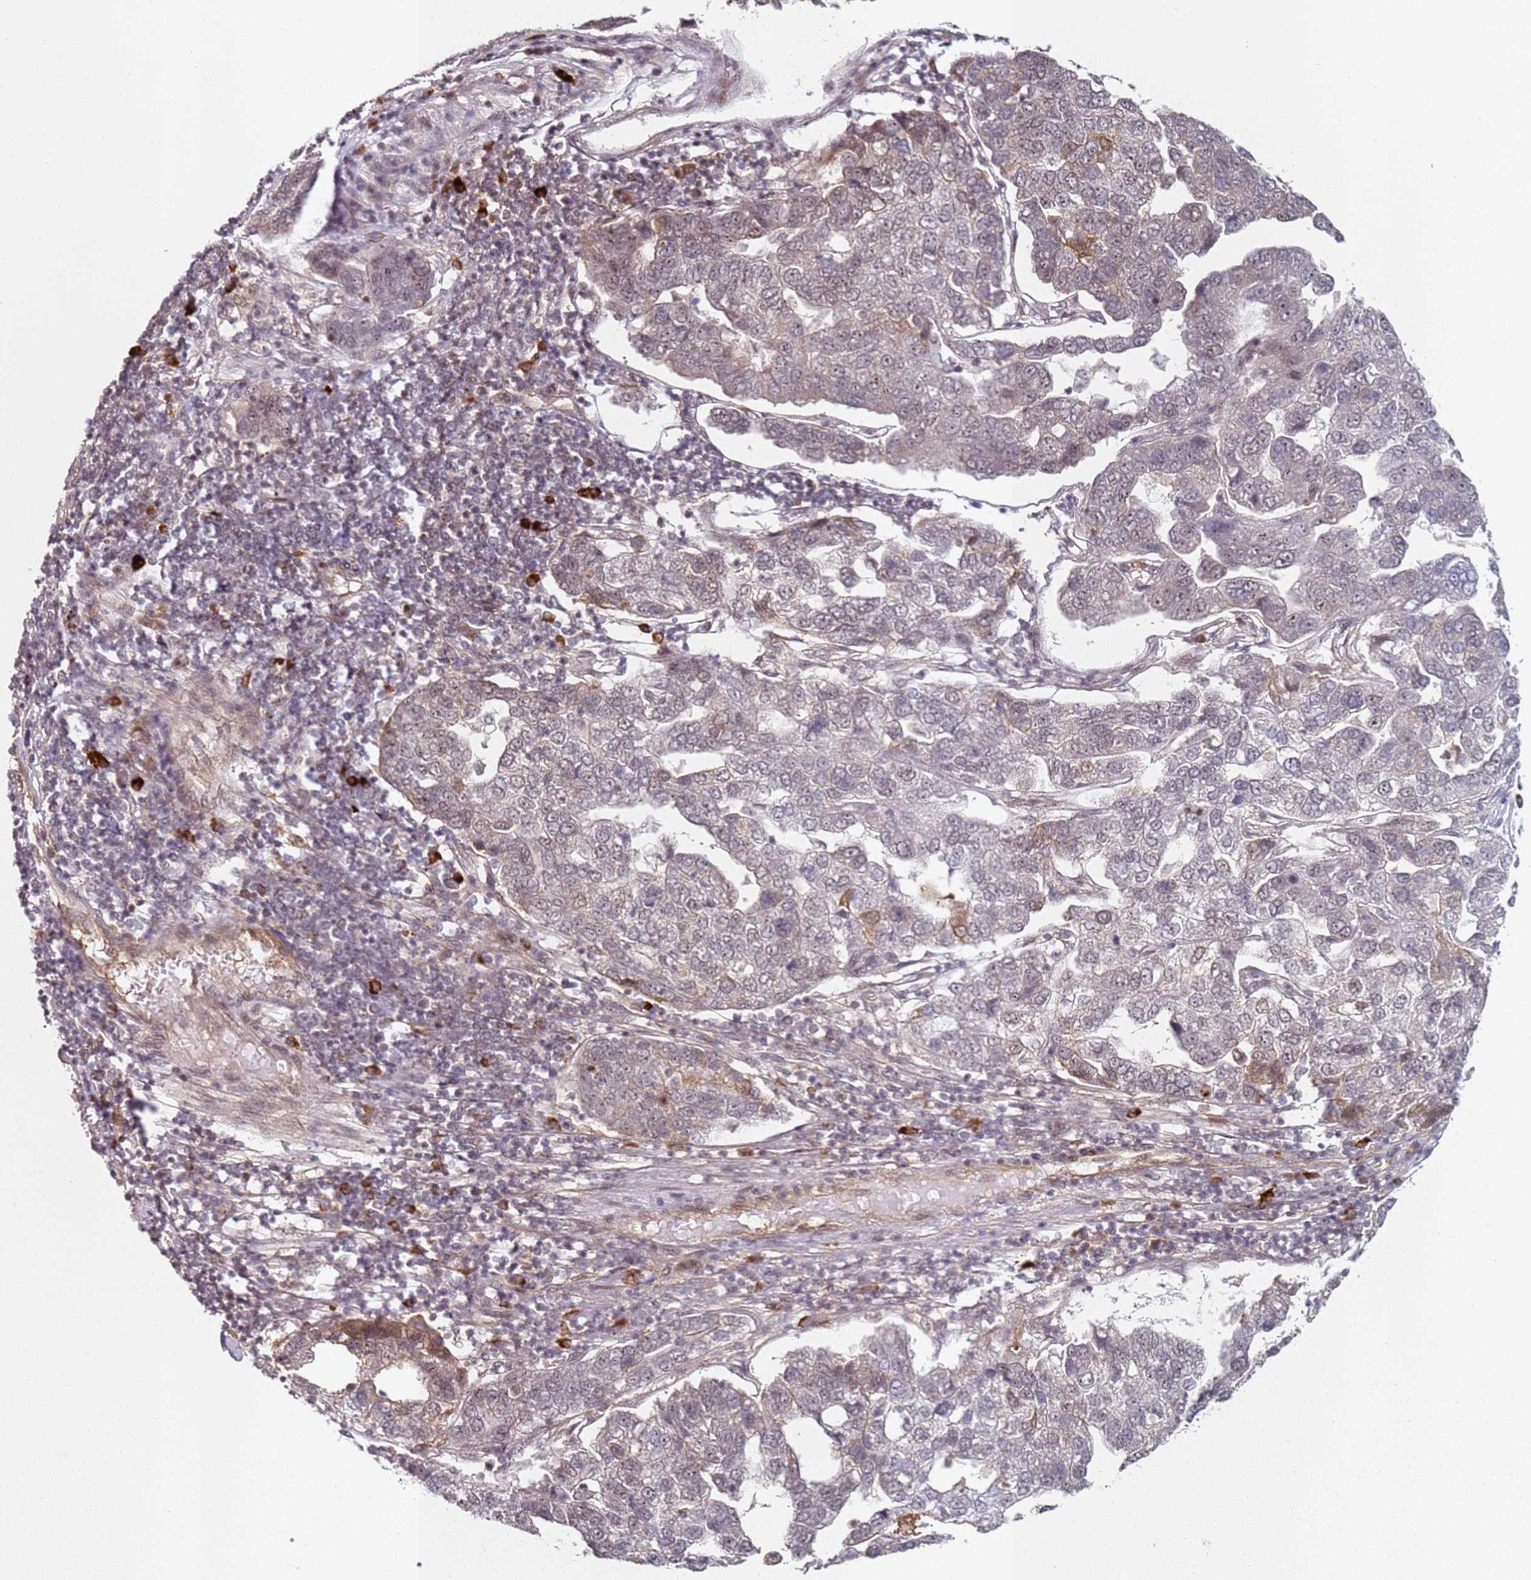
{"staining": {"intensity": "weak", "quantity": "25%-75%", "location": "cytoplasmic/membranous,nuclear"}, "tissue": "pancreatic cancer", "cell_type": "Tumor cells", "image_type": "cancer", "snomed": [{"axis": "morphology", "description": "Adenocarcinoma, NOS"}, {"axis": "topography", "description": "Pancreas"}], "caption": "Weak cytoplasmic/membranous and nuclear expression is seen in about 25%-75% of tumor cells in adenocarcinoma (pancreatic).", "gene": "ATF6B", "patient": {"sex": "female", "age": 61}}